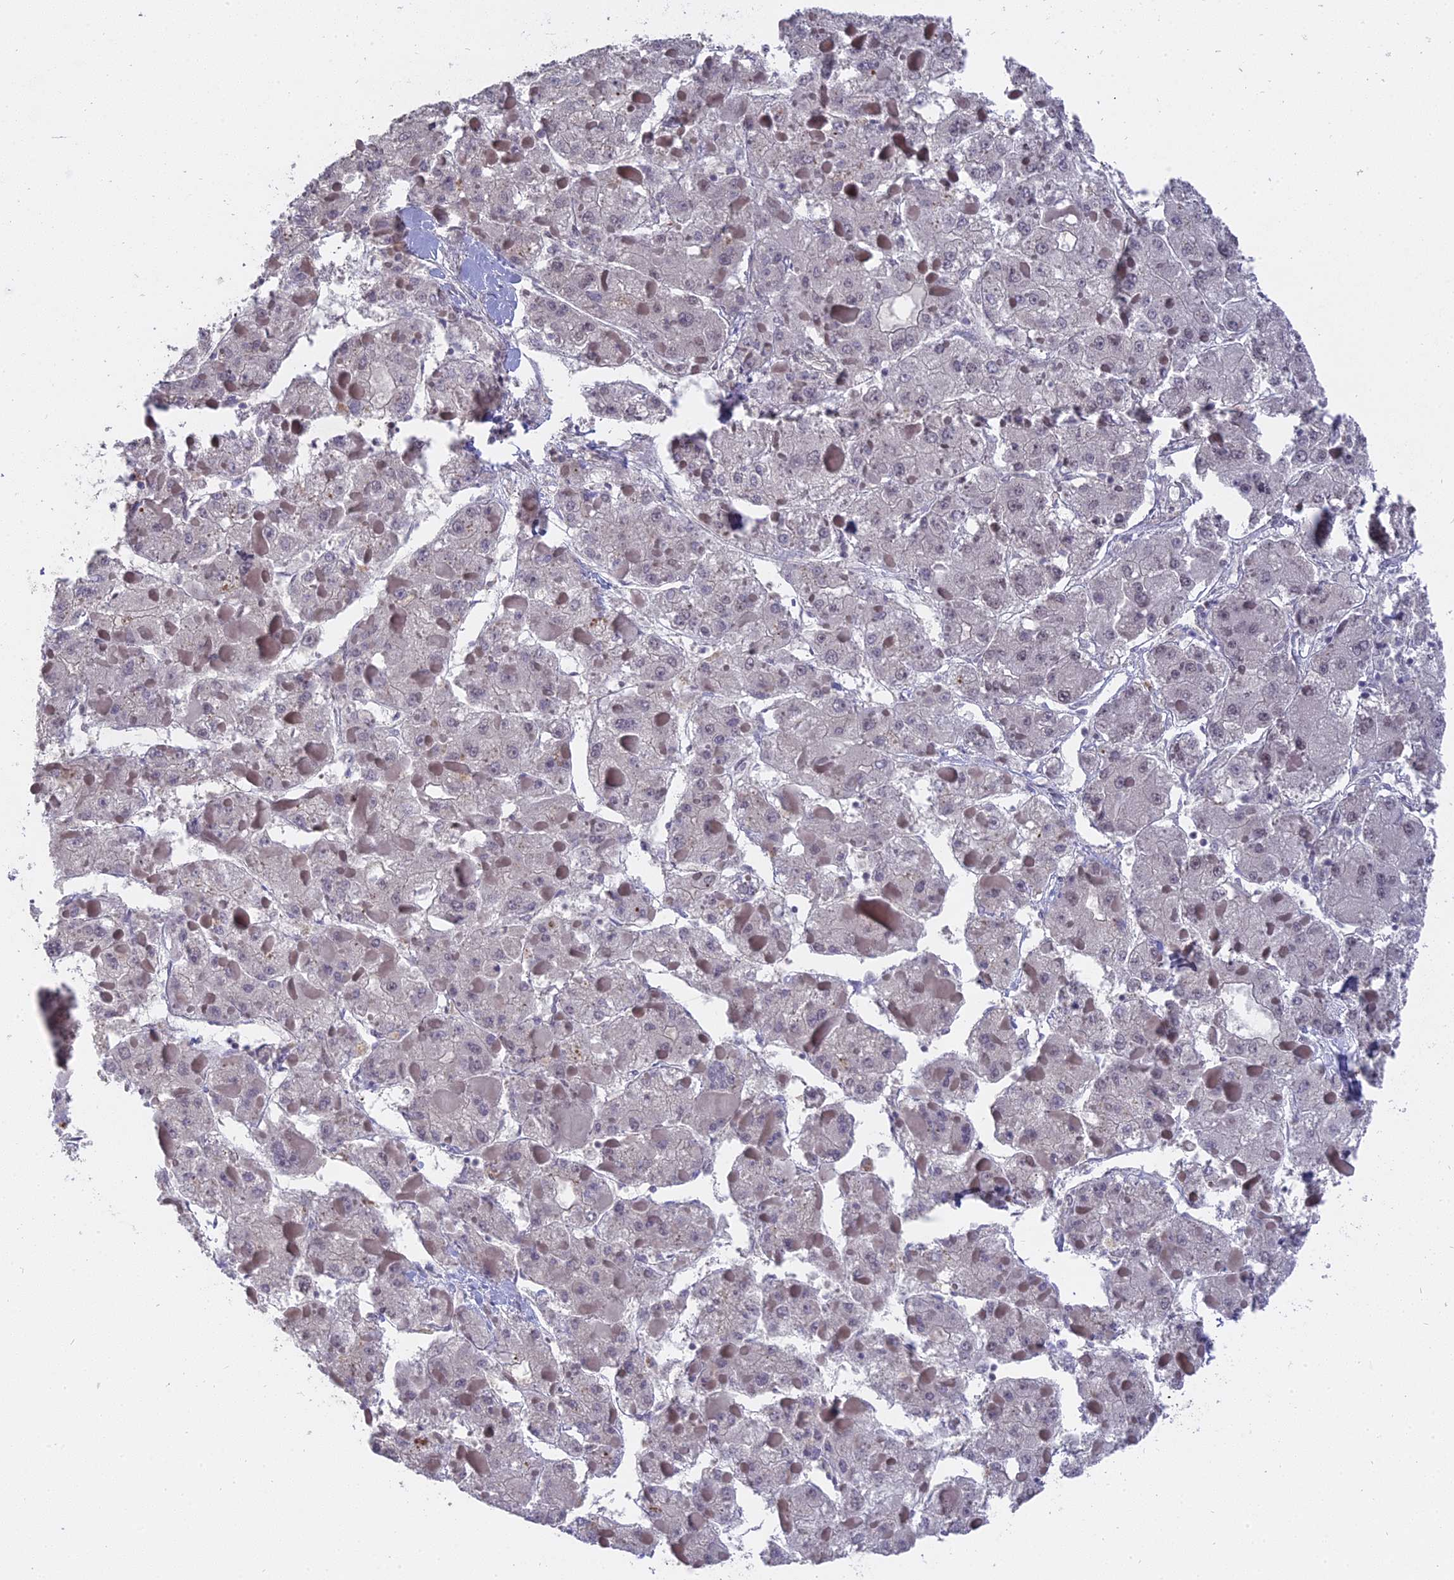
{"staining": {"intensity": "negative", "quantity": "none", "location": "none"}, "tissue": "liver cancer", "cell_type": "Tumor cells", "image_type": "cancer", "snomed": [{"axis": "morphology", "description": "Carcinoma, Hepatocellular, NOS"}, {"axis": "topography", "description": "Liver"}], "caption": "Human hepatocellular carcinoma (liver) stained for a protein using IHC displays no staining in tumor cells.", "gene": "NR1H3", "patient": {"sex": "female", "age": 73}}